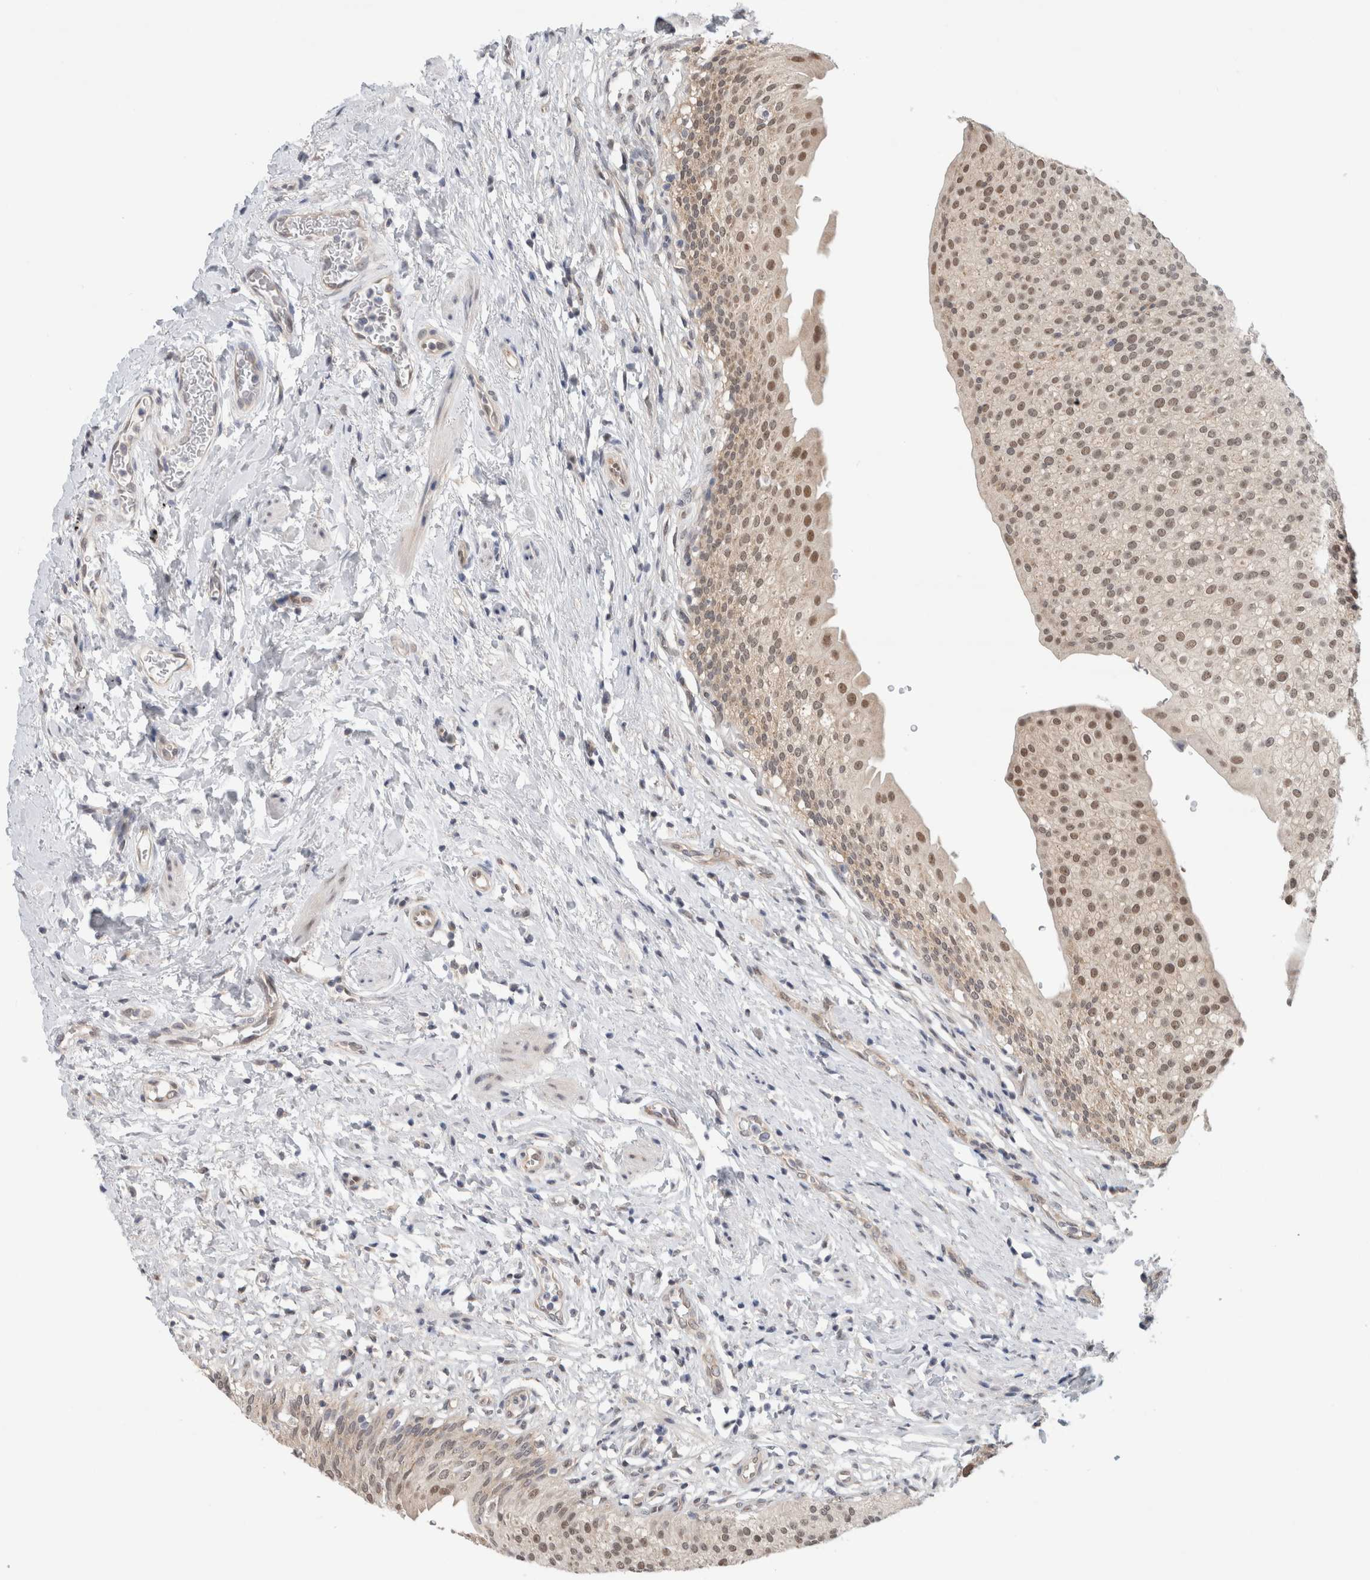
{"staining": {"intensity": "moderate", "quantity": ">75%", "location": "nuclear"}, "tissue": "urothelial cancer", "cell_type": "Tumor cells", "image_type": "cancer", "snomed": [{"axis": "morphology", "description": "Normal tissue, NOS"}, {"axis": "morphology", "description": "Urothelial carcinoma, Low grade"}, {"axis": "topography", "description": "Smooth muscle"}, {"axis": "topography", "description": "Urinary bladder"}], "caption": "Immunohistochemical staining of human urothelial cancer displays medium levels of moderate nuclear positivity in about >75% of tumor cells.", "gene": "EIF4G3", "patient": {"sex": "male", "age": 60}}